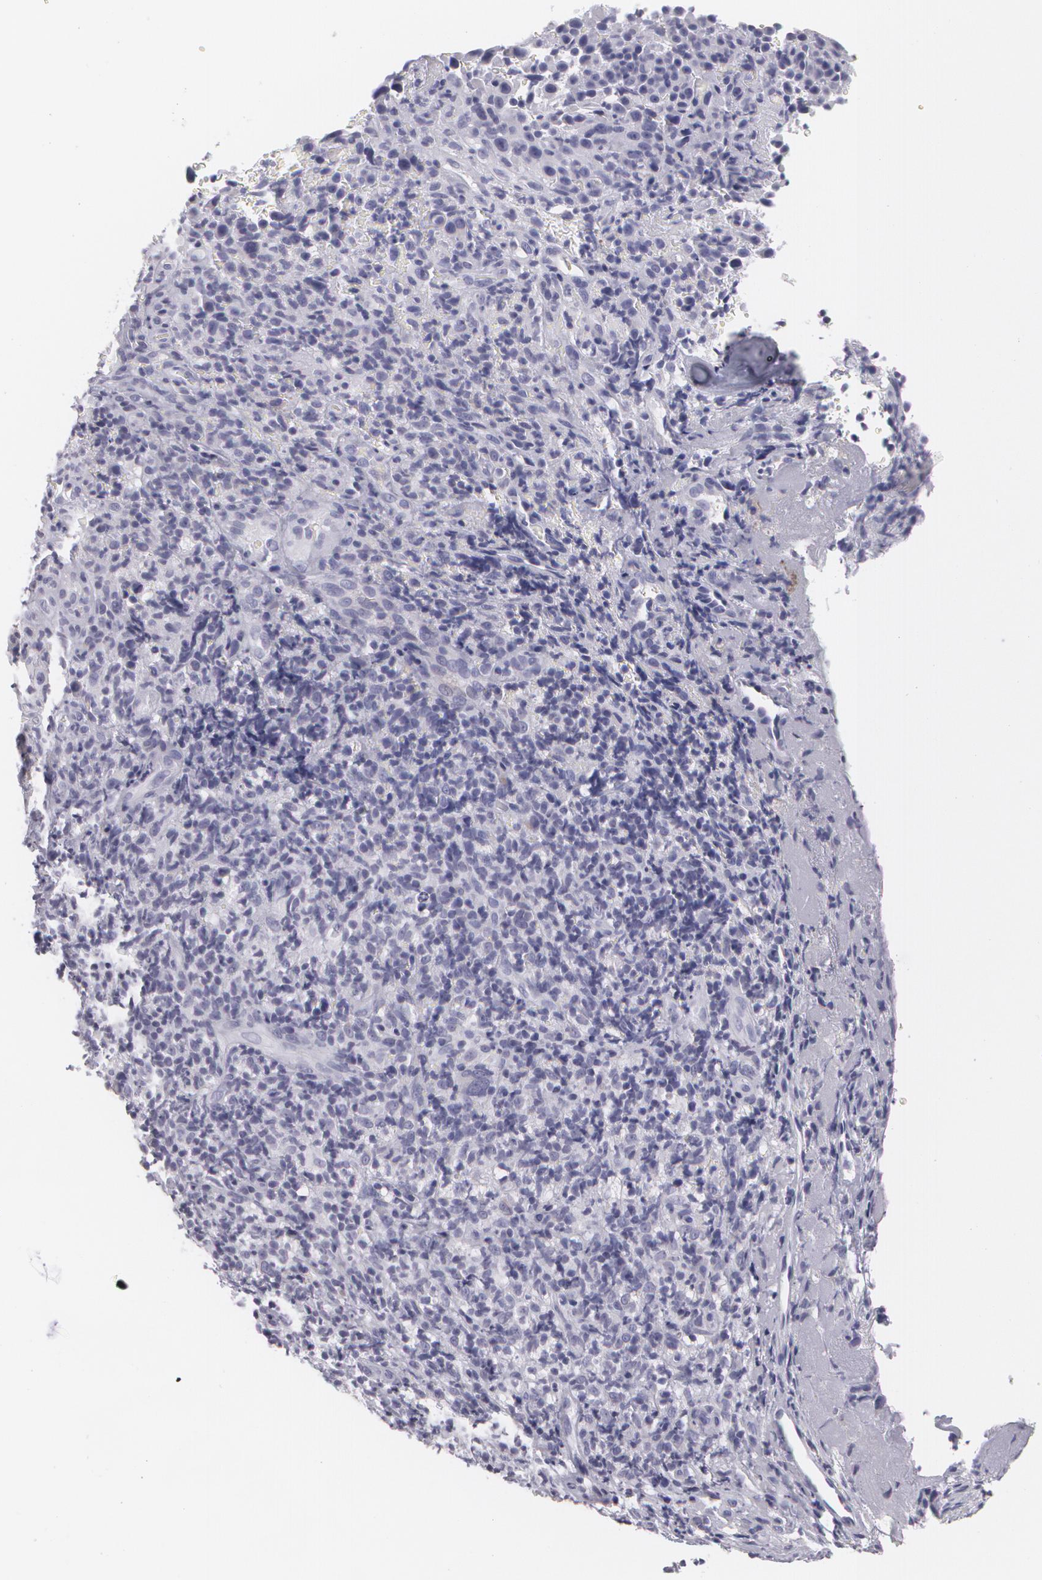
{"staining": {"intensity": "negative", "quantity": "none", "location": "none"}, "tissue": "melanoma", "cell_type": "Tumor cells", "image_type": "cancer", "snomed": [{"axis": "morphology", "description": "Malignant melanoma, NOS"}, {"axis": "topography", "description": "Skin"}], "caption": "IHC histopathology image of neoplastic tissue: human melanoma stained with DAB reveals no significant protein staining in tumor cells. The staining was performed using DAB (3,3'-diaminobenzidine) to visualize the protein expression in brown, while the nuclei were stained in blue with hematoxylin (Magnification: 20x).", "gene": "MBNL3", "patient": {"sex": "male", "age": 75}}